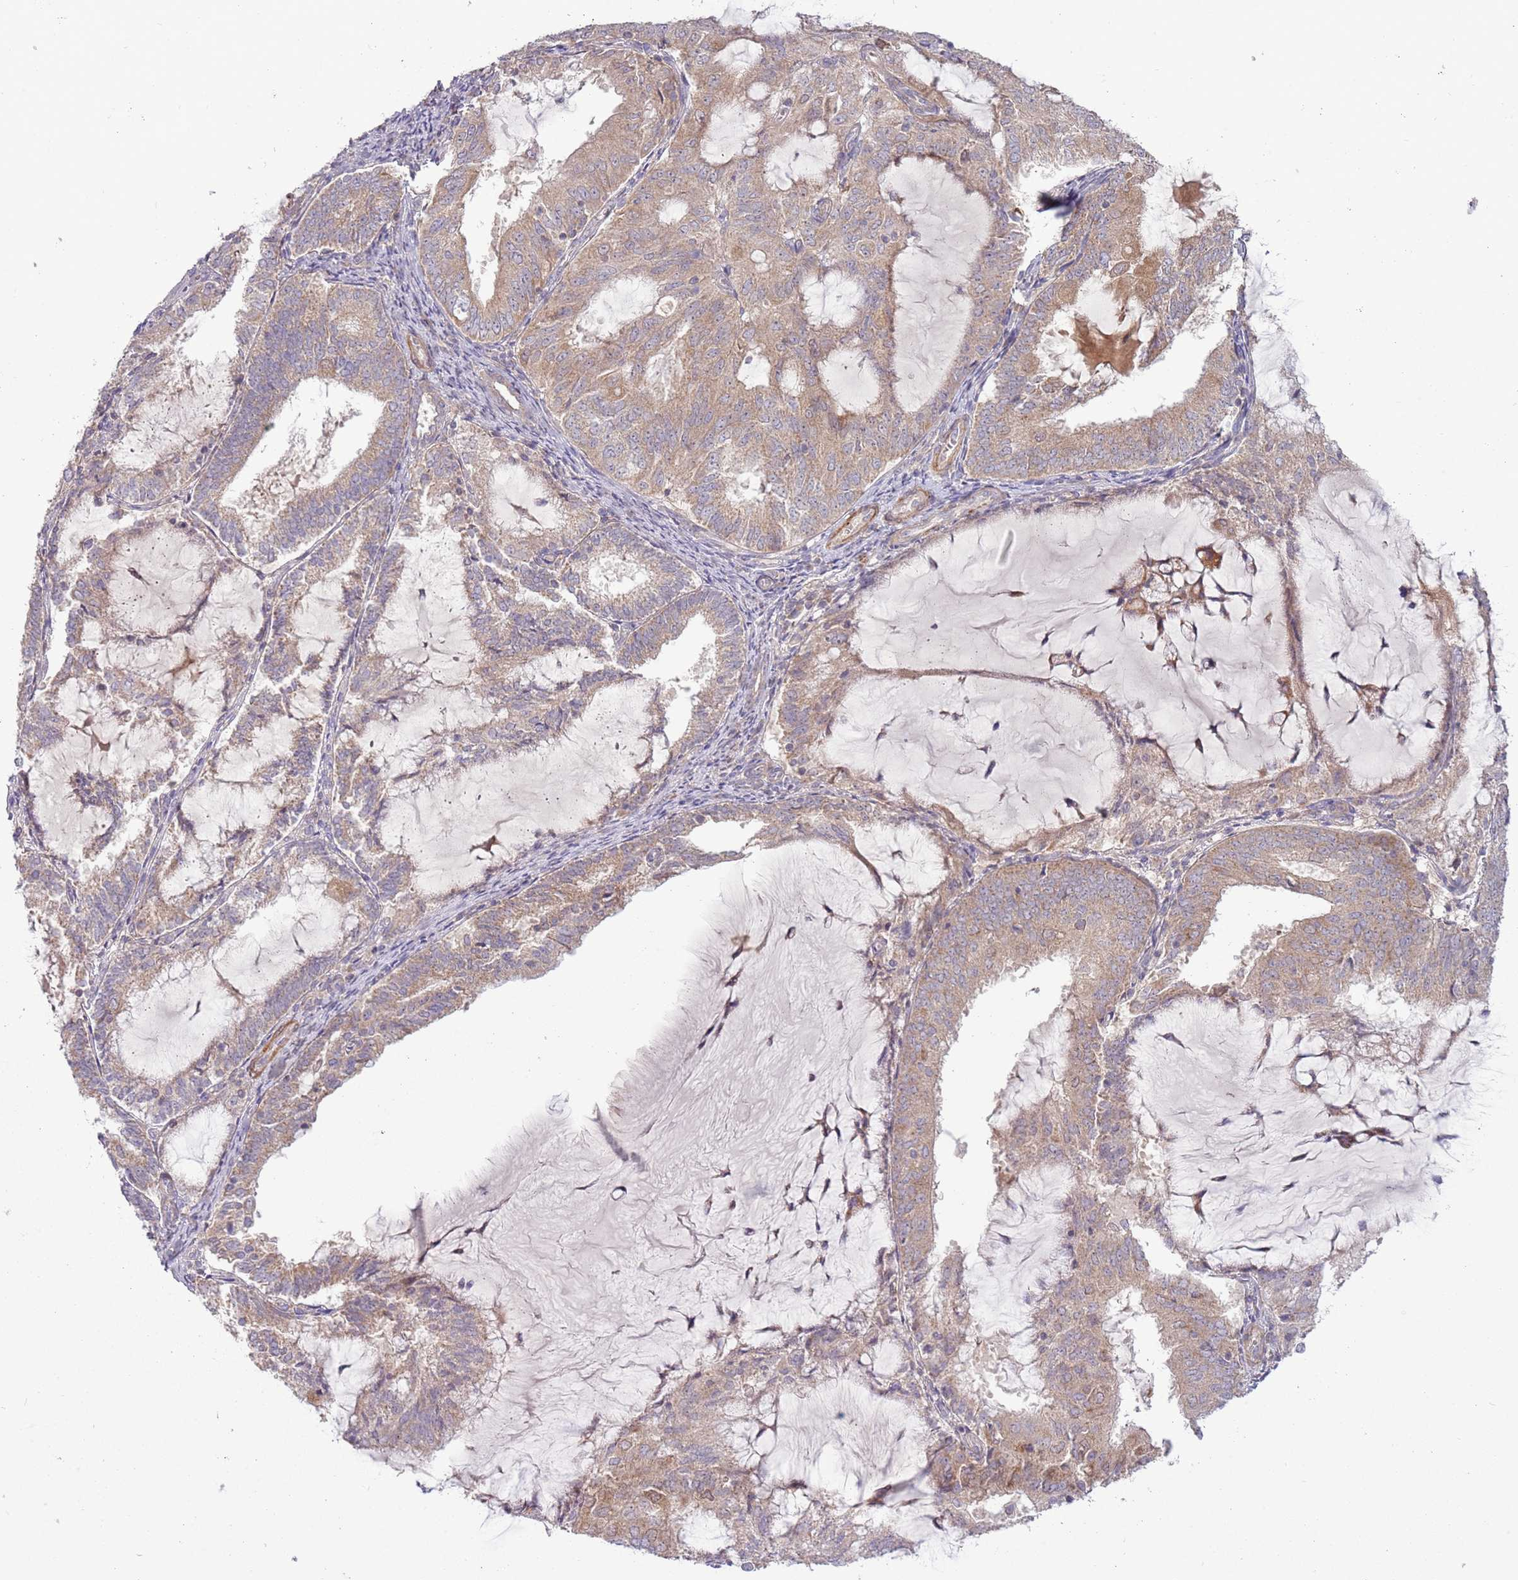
{"staining": {"intensity": "weak", "quantity": ">75%", "location": "cytoplasmic/membranous"}, "tissue": "endometrial cancer", "cell_type": "Tumor cells", "image_type": "cancer", "snomed": [{"axis": "morphology", "description": "Adenocarcinoma, NOS"}, {"axis": "topography", "description": "Endometrium"}], "caption": "Endometrial cancer was stained to show a protein in brown. There is low levels of weak cytoplasmic/membranous staining in about >75% of tumor cells.", "gene": "DTD2", "patient": {"sex": "female", "age": 81}}